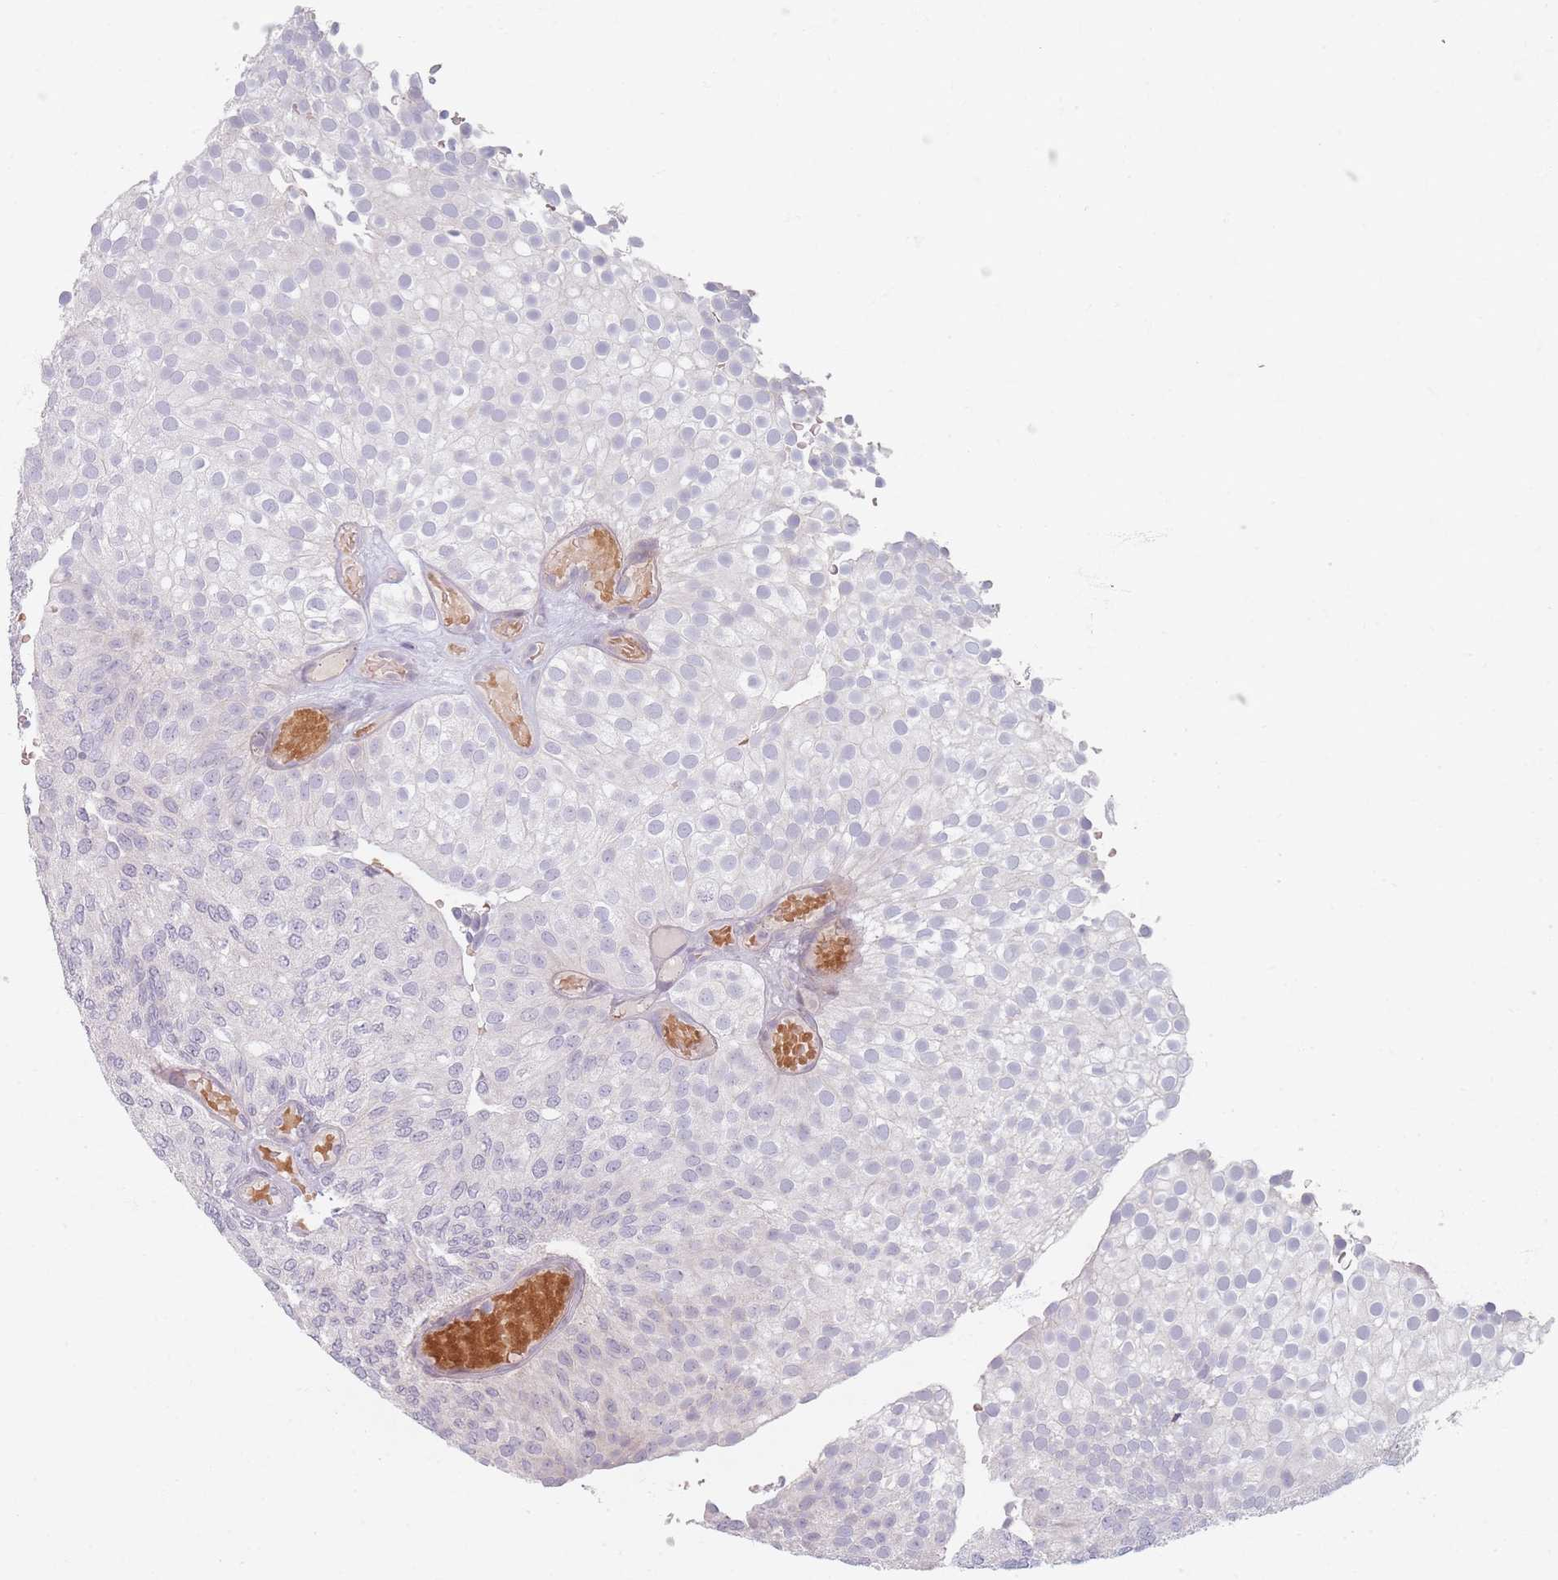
{"staining": {"intensity": "negative", "quantity": "none", "location": "none"}, "tissue": "urothelial cancer", "cell_type": "Tumor cells", "image_type": "cancer", "snomed": [{"axis": "morphology", "description": "Urothelial carcinoma, Low grade"}, {"axis": "topography", "description": "Urinary bladder"}], "caption": "Image shows no significant protein staining in tumor cells of urothelial cancer.", "gene": "TMOD1", "patient": {"sex": "male", "age": 78}}